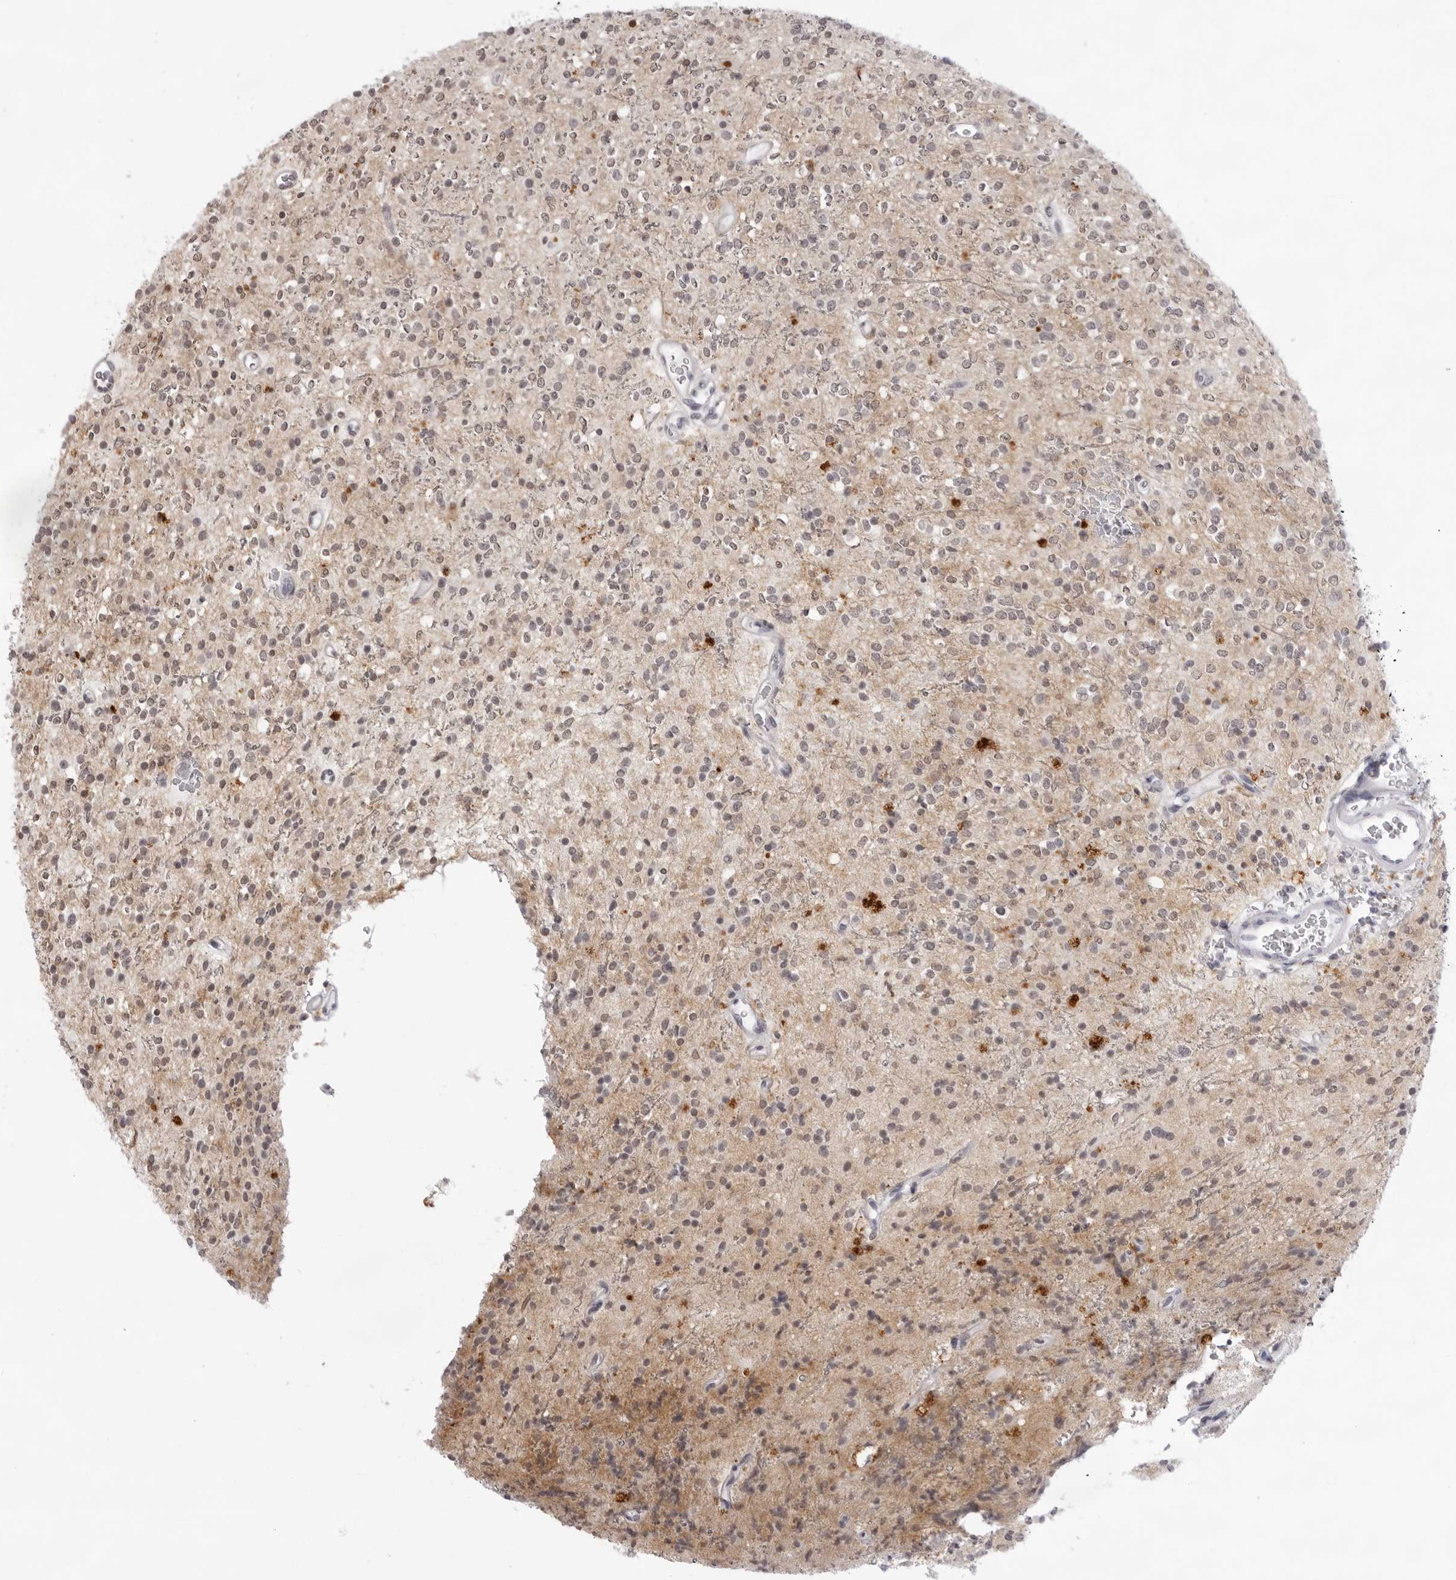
{"staining": {"intensity": "weak", "quantity": "<25%", "location": "nuclear"}, "tissue": "glioma", "cell_type": "Tumor cells", "image_type": "cancer", "snomed": [{"axis": "morphology", "description": "Glioma, malignant, High grade"}, {"axis": "topography", "description": "Brain"}], "caption": "Immunohistochemical staining of human malignant high-grade glioma shows no significant positivity in tumor cells.", "gene": "NTM", "patient": {"sex": "male", "age": 34}}